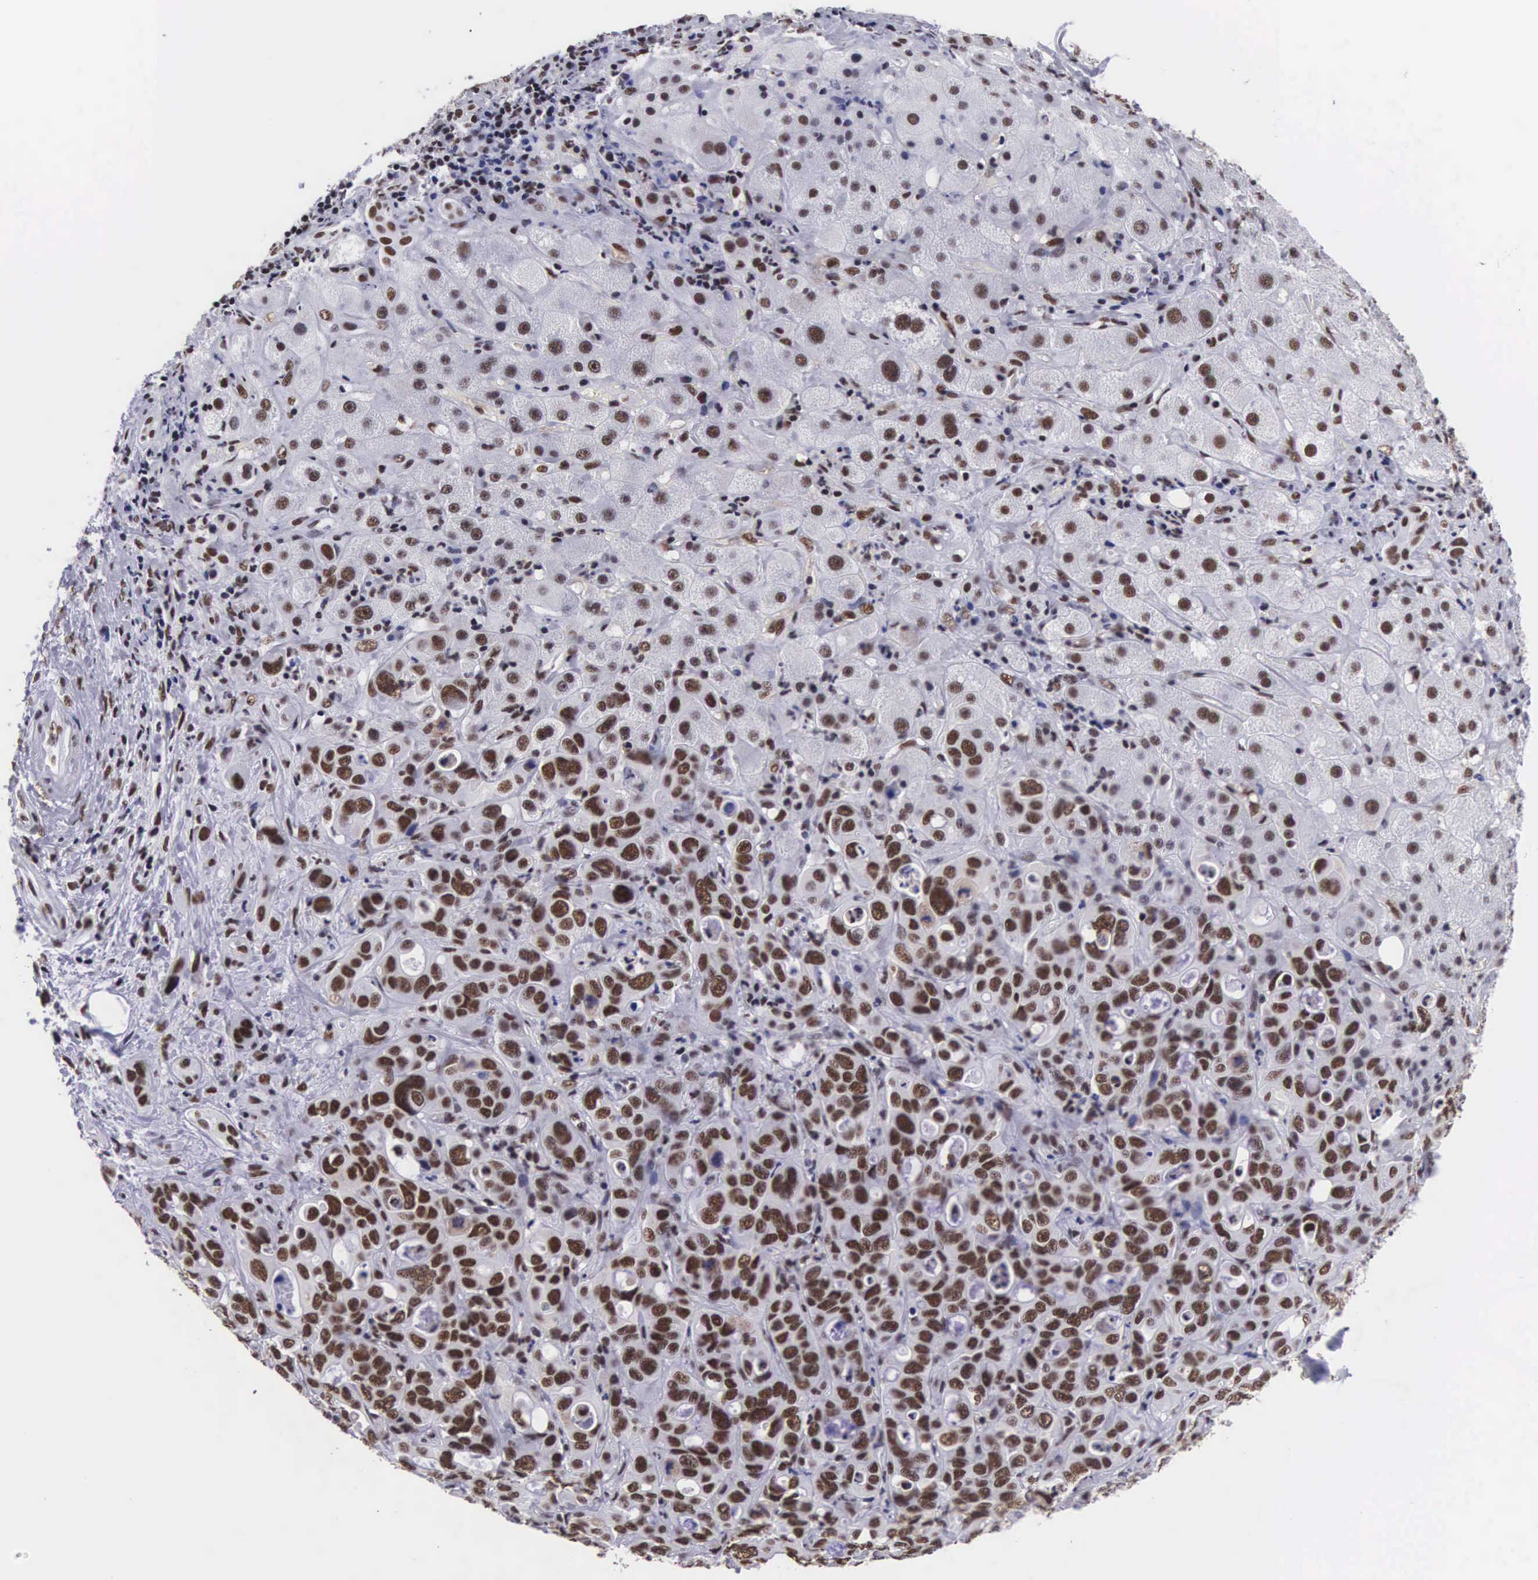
{"staining": {"intensity": "moderate", "quantity": ">75%", "location": "nuclear"}, "tissue": "liver cancer", "cell_type": "Tumor cells", "image_type": "cancer", "snomed": [{"axis": "morphology", "description": "Cholangiocarcinoma"}, {"axis": "topography", "description": "Liver"}], "caption": "A histopathology image of cholangiocarcinoma (liver) stained for a protein reveals moderate nuclear brown staining in tumor cells.", "gene": "SF3A1", "patient": {"sex": "female", "age": 79}}